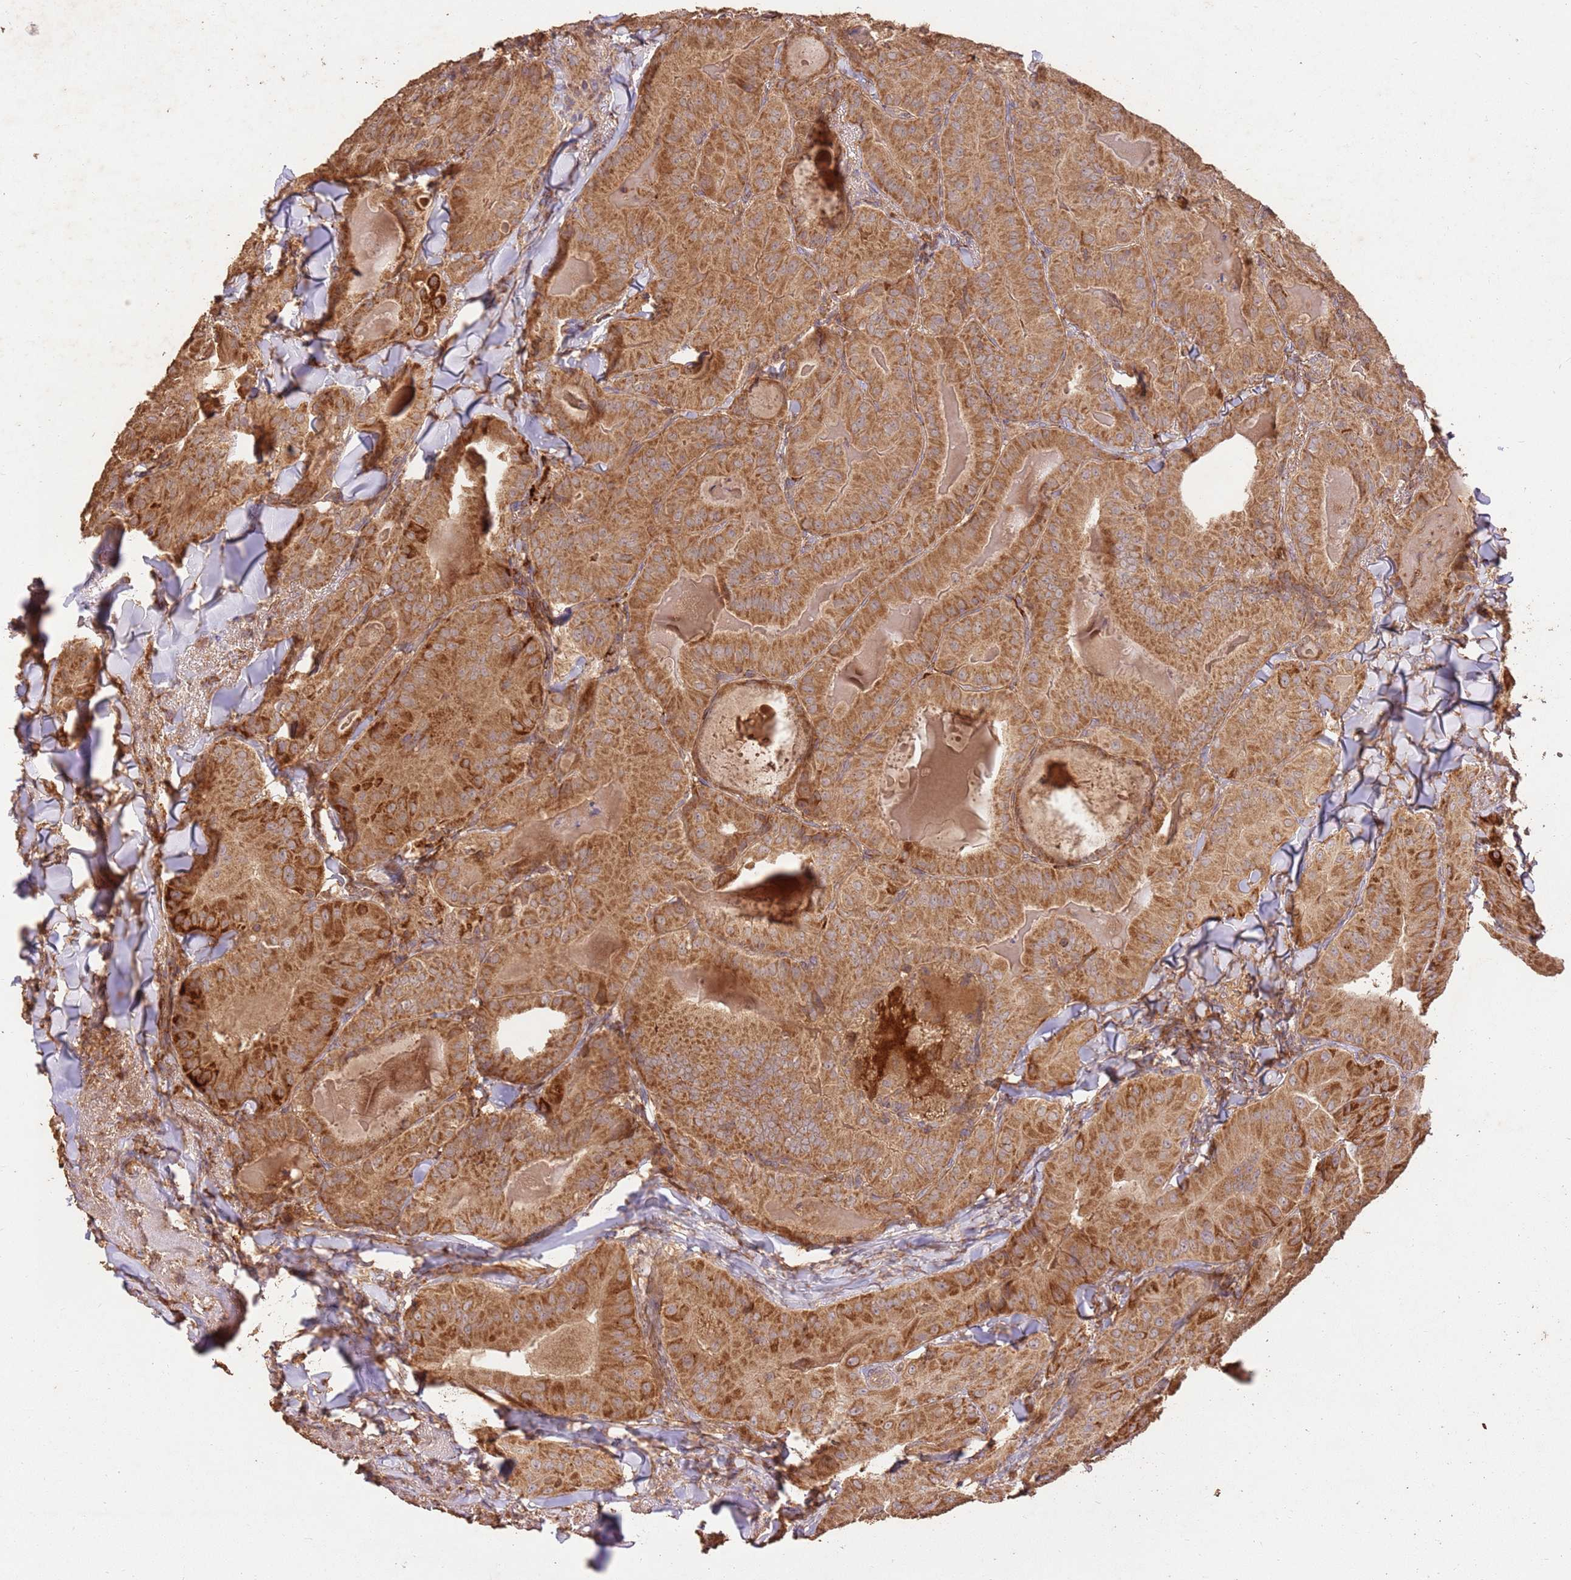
{"staining": {"intensity": "strong", "quantity": ">75%", "location": "cytoplasmic/membranous"}, "tissue": "thyroid cancer", "cell_type": "Tumor cells", "image_type": "cancer", "snomed": [{"axis": "morphology", "description": "Papillary adenocarcinoma, NOS"}, {"axis": "topography", "description": "Thyroid gland"}], "caption": "A high-resolution photomicrograph shows immunohistochemistry staining of thyroid papillary adenocarcinoma, which shows strong cytoplasmic/membranous staining in about >75% of tumor cells.", "gene": "LRRC28", "patient": {"sex": "female", "age": 68}}